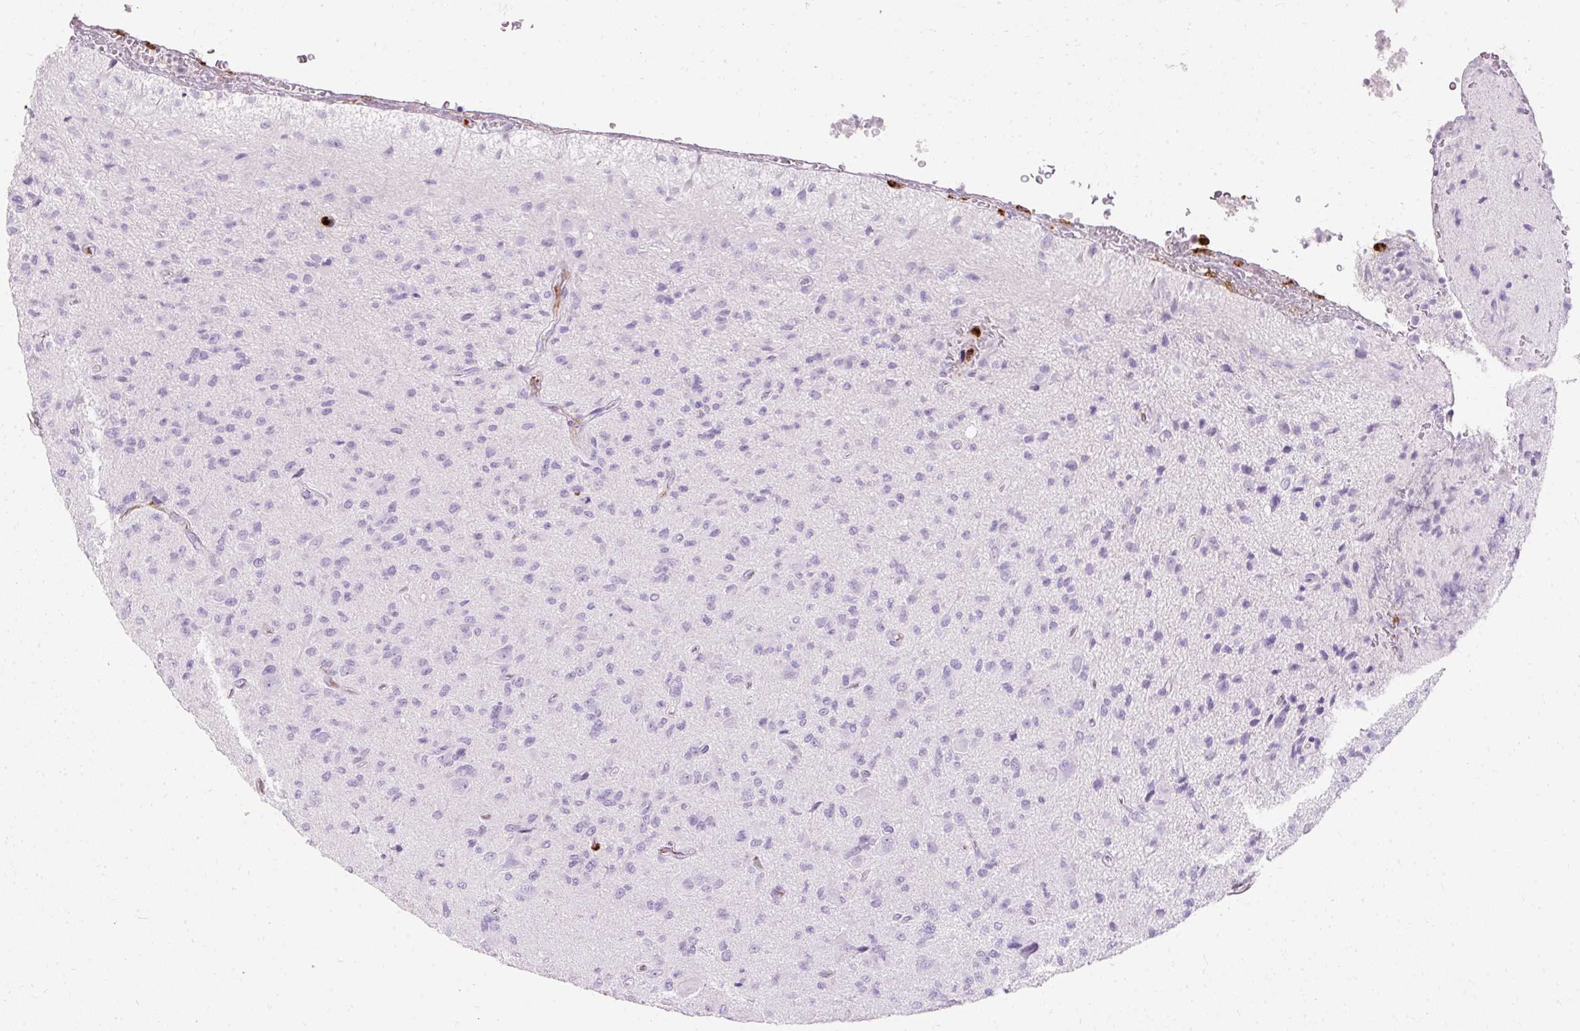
{"staining": {"intensity": "negative", "quantity": "none", "location": "none"}, "tissue": "glioma", "cell_type": "Tumor cells", "image_type": "cancer", "snomed": [{"axis": "morphology", "description": "Glioma, malignant, High grade"}, {"axis": "topography", "description": "Brain"}], "caption": "An immunohistochemistry (IHC) image of glioma is shown. There is no staining in tumor cells of glioma. (DAB (3,3'-diaminobenzidine) immunohistochemistry visualized using brightfield microscopy, high magnification).", "gene": "DEFA1", "patient": {"sex": "male", "age": 36}}